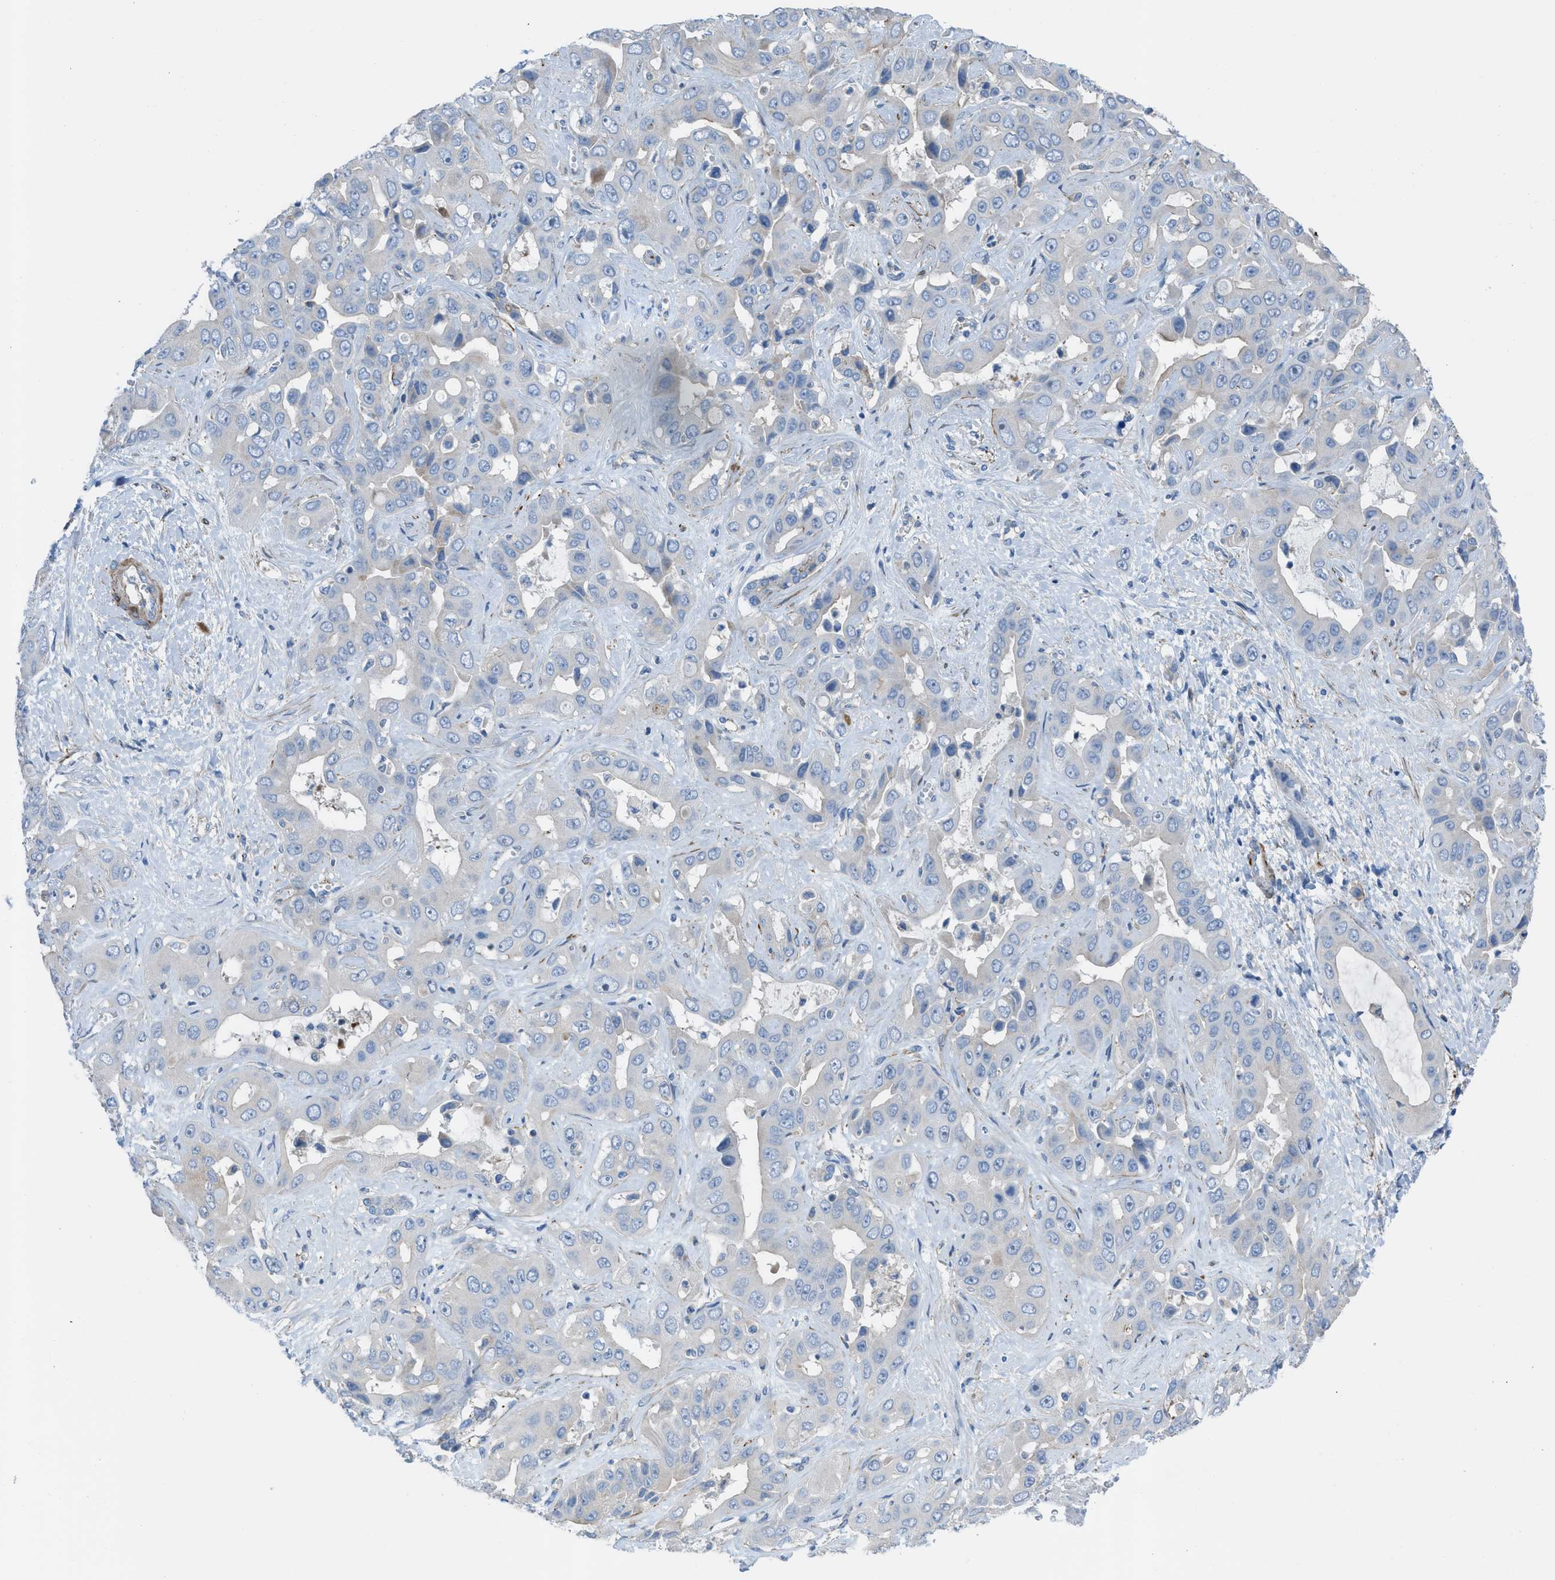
{"staining": {"intensity": "negative", "quantity": "none", "location": "none"}, "tissue": "liver cancer", "cell_type": "Tumor cells", "image_type": "cancer", "snomed": [{"axis": "morphology", "description": "Cholangiocarcinoma"}, {"axis": "topography", "description": "Liver"}], "caption": "This photomicrograph is of liver cholangiocarcinoma stained with immunohistochemistry (IHC) to label a protein in brown with the nuclei are counter-stained blue. There is no expression in tumor cells. (DAB (3,3'-diaminobenzidine) IHC with hematoxylin counter stain).", "gene": "KCNH7", "patient": {"sex": "female", "age": 52}}